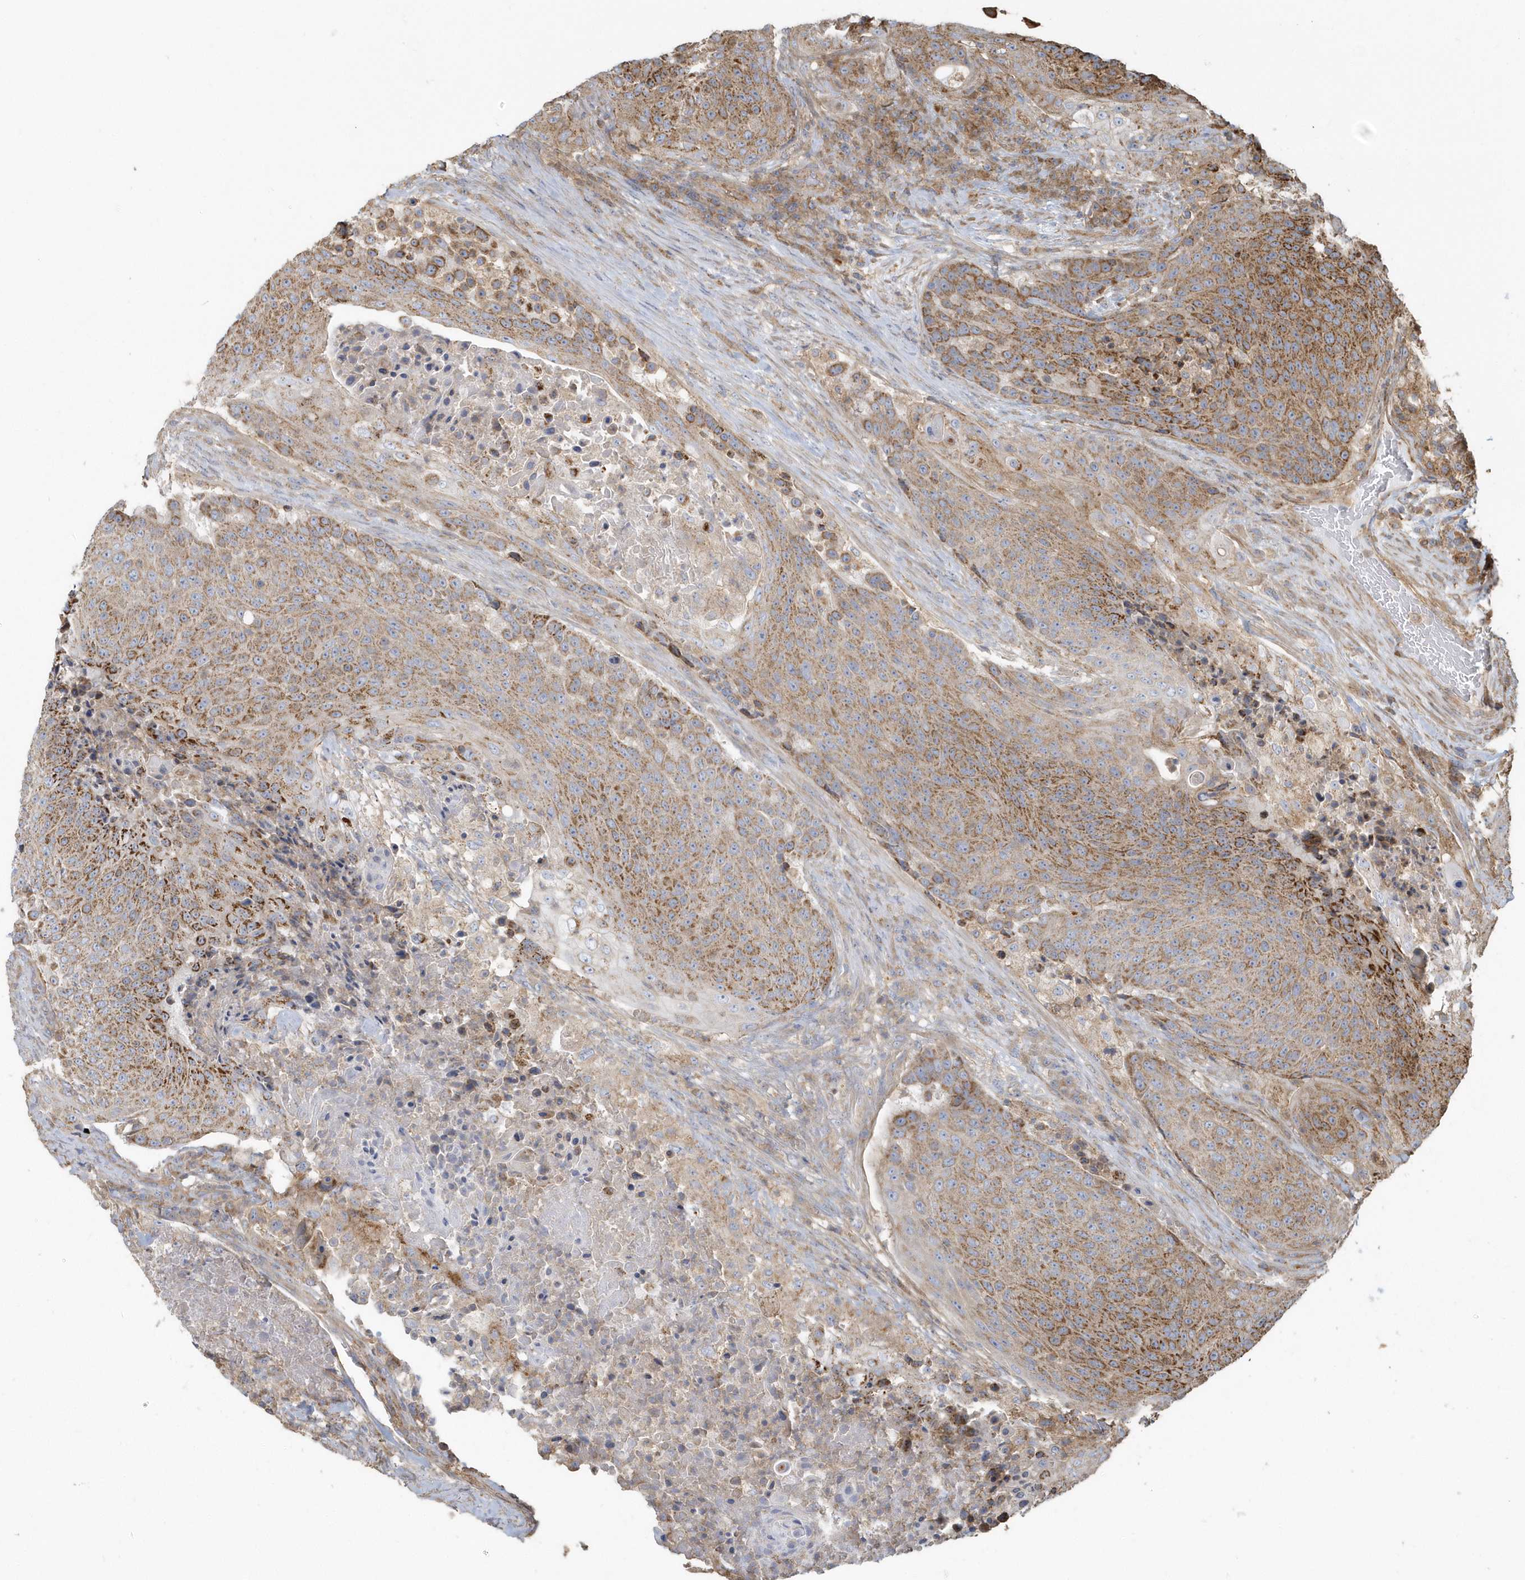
{"staining": {"intensity": "moderate", "quantity": ">75%", "location": "cytoplasmic/membranous"}, "tissue": "urothelial cancer", "cell_type": "Tumor cells", "image_type": "cancer", "snomed": [{"axis": "morphology", "description": "Urothelial carcinoma, High grade"}, {"axis": "topography", "description": "Urinary bladder"}], "caption": "Immunohistochemistry micrograph of human urothelial cancer stained for a protein (brown), which shows medium levels of moderate cytoplasmic/membranous expression in about >75% of tumor cells.", "gene": "TRAIP", "patient": {"sex": "female", "age": 63}}